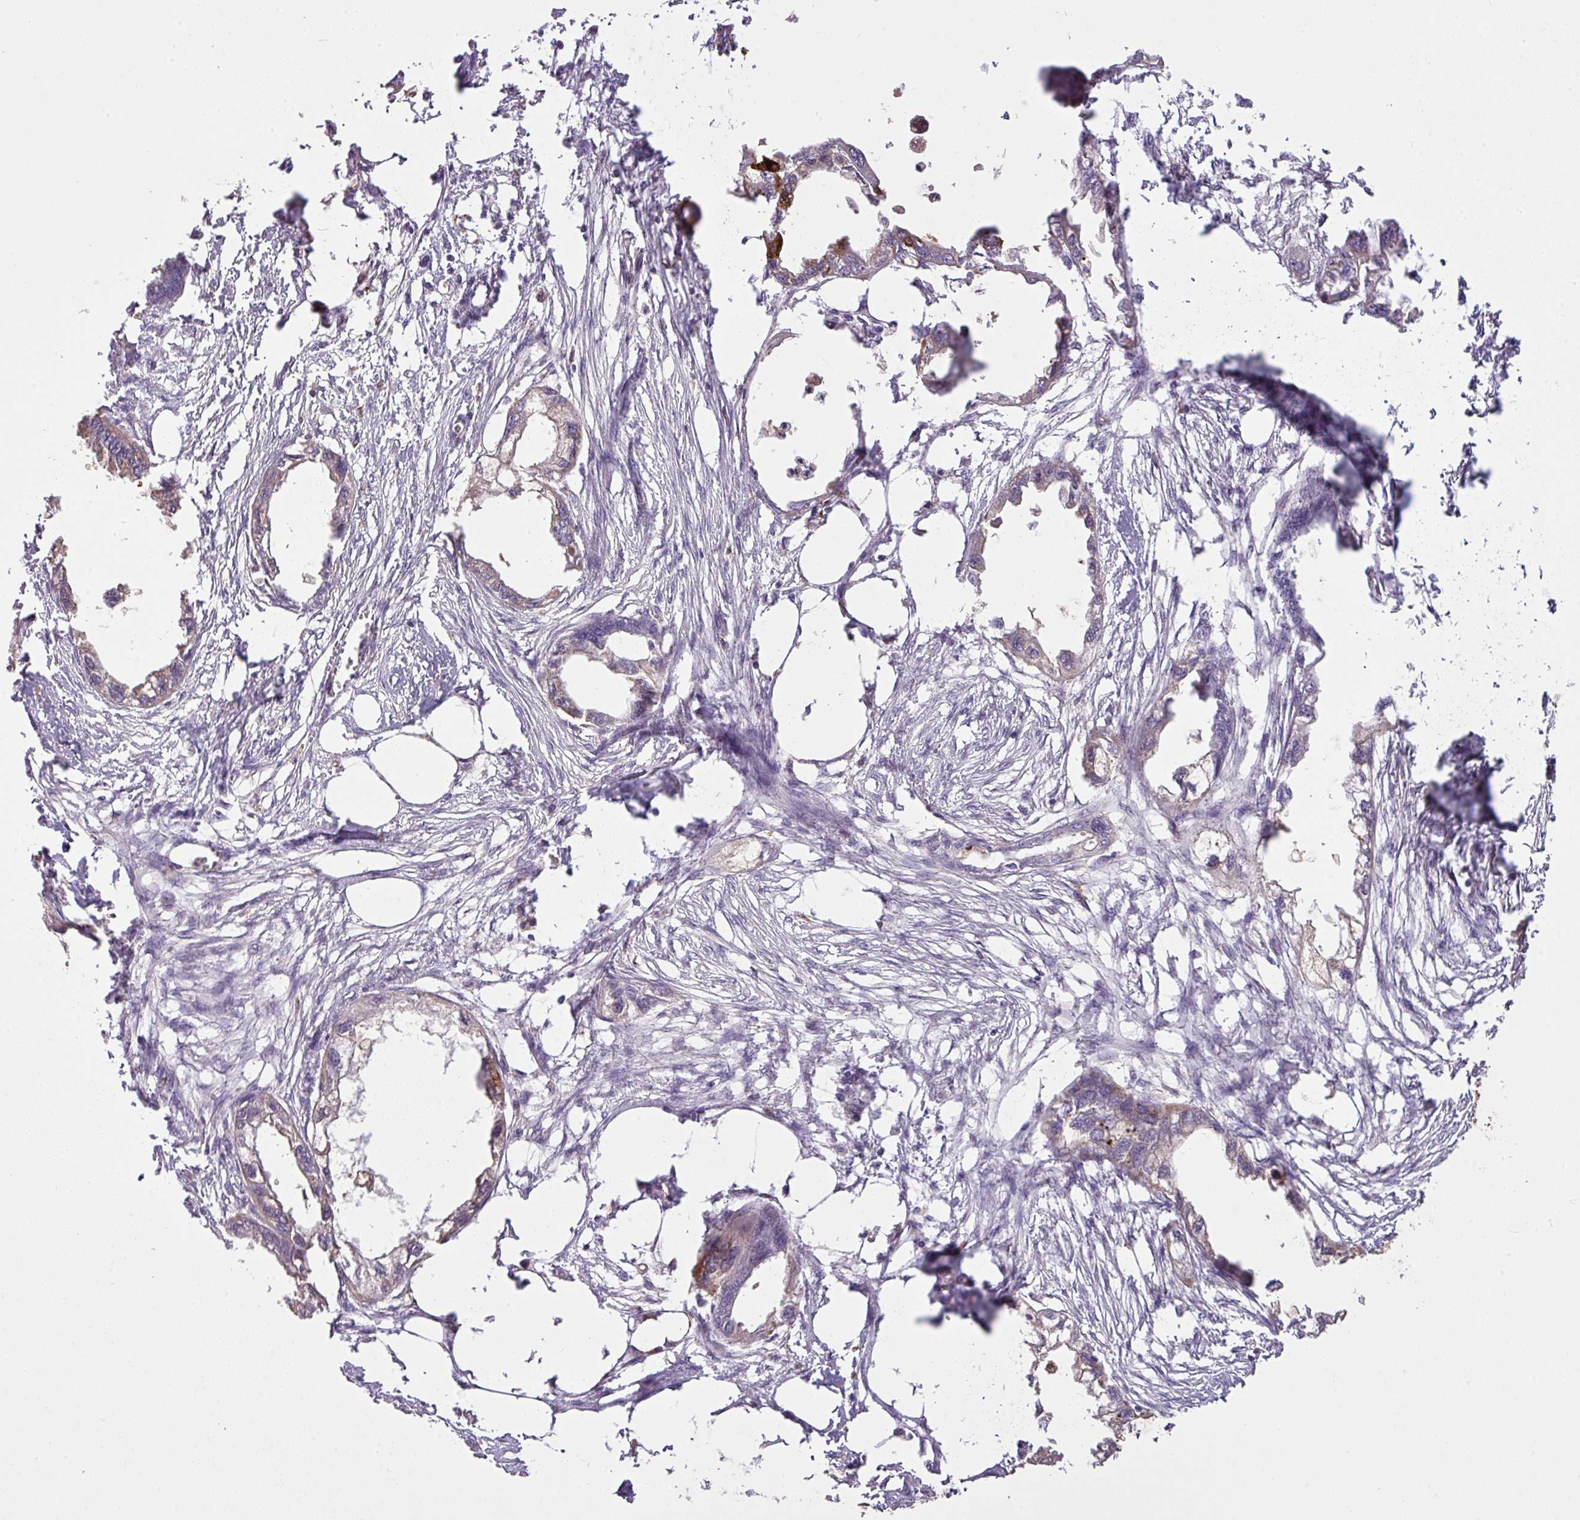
{"staining": {"intensity": "weak", "quantity": "25%-75%", "location": "cytoplasmic/membranous"}, "tissue": "endometrial cancer", "cell_type": "Tumor cells", "image_type": "cancer", "snomed": [{"axis": "morphology", "description": "Adenocarcinoma, NOS"}, {"axis": "morphology", "description": "Adenocarcinoma, metastatic, NOS"}, {"axis": "topography", "description": "Adipose tissue"}, {"axis": "topography", "description": "Endometrium"}], "caption": "Endometrial cancer was stained to show a protein in brown. There is low levels of weak cytoplasmic/membranous staining in approximately 25%-75% of tumor cells.", "gene": "SMCO4", "patient": {"sex": "female", "age": 67}}